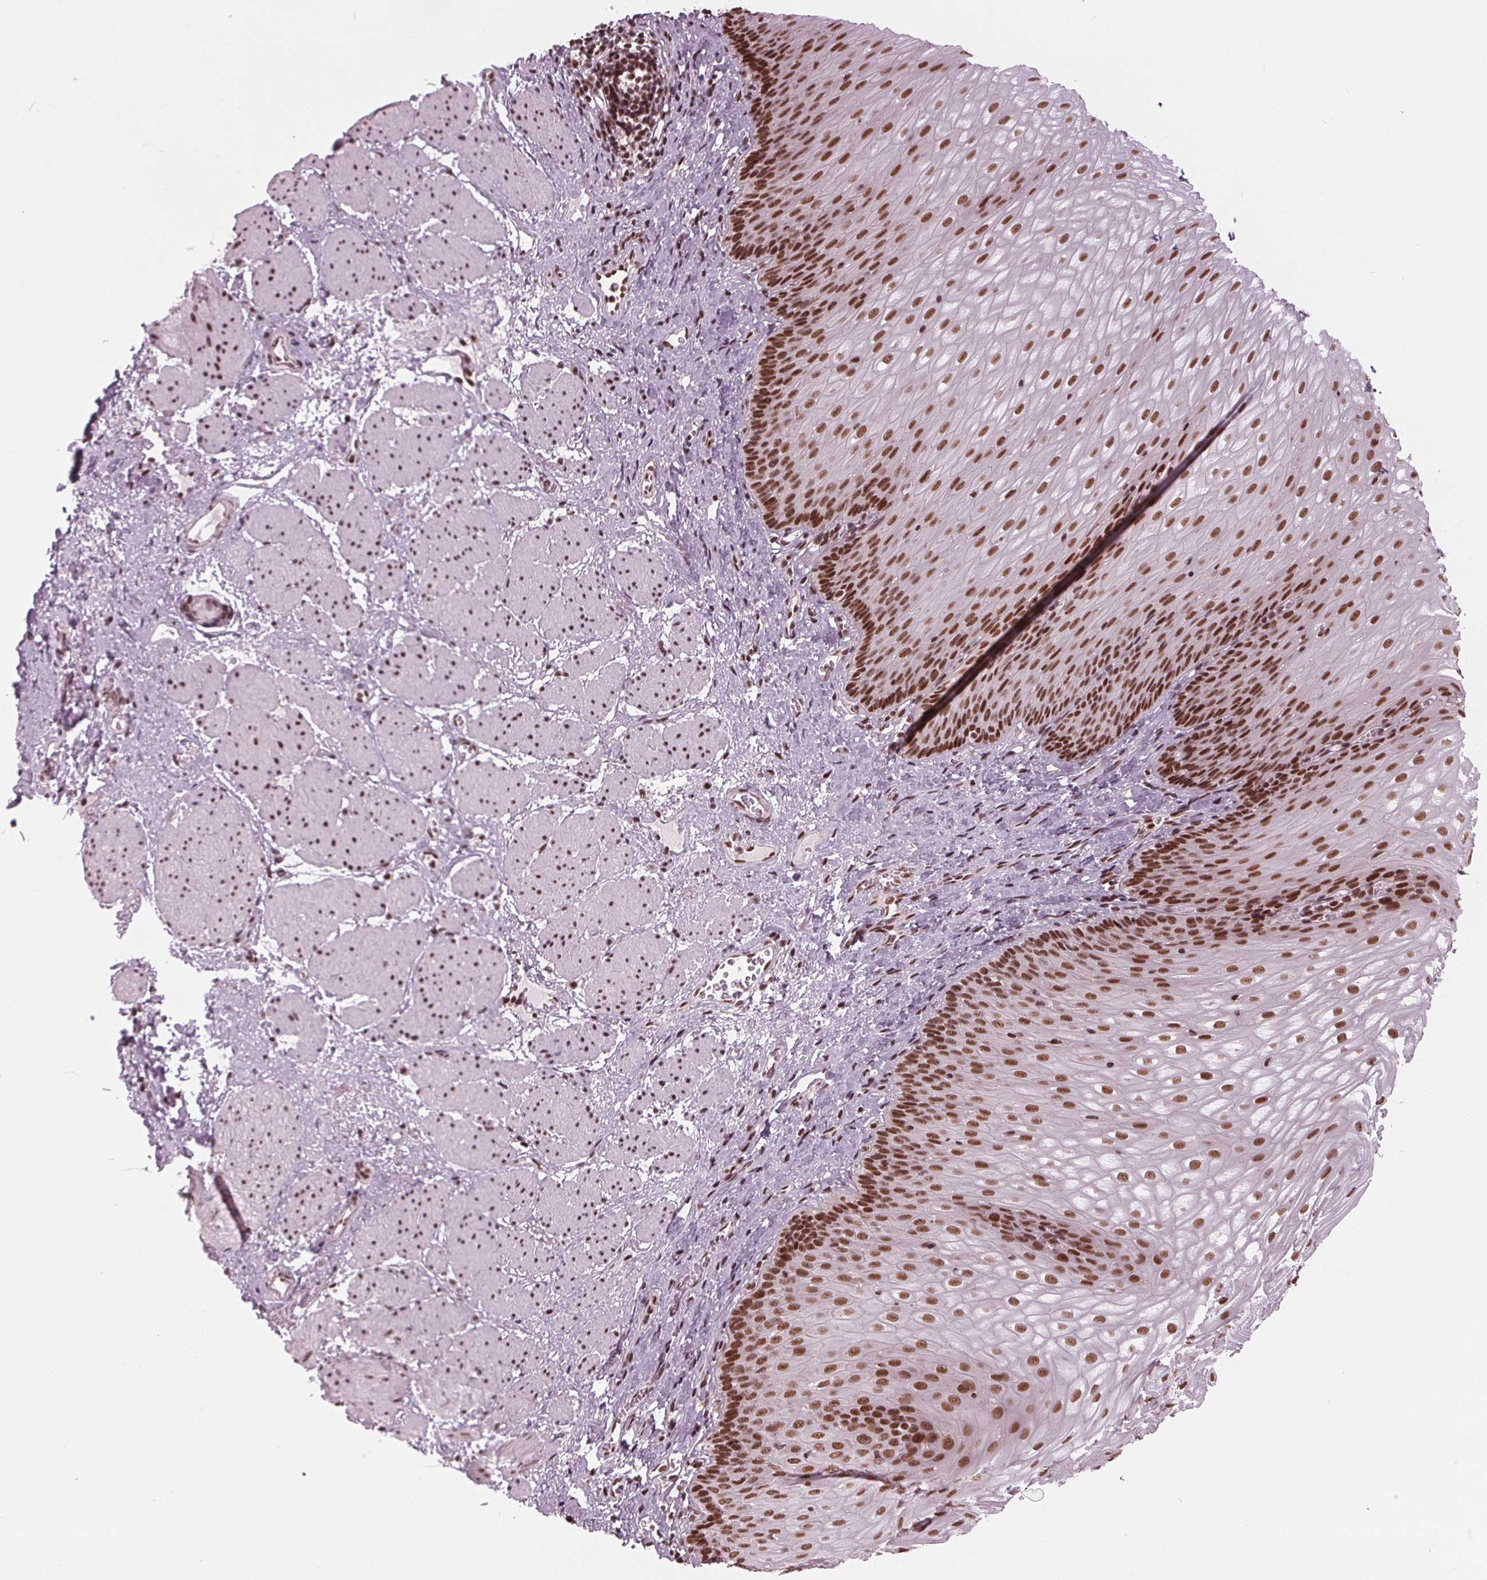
{"staining": {"intensity": "strong", "quantity": ">75%", "location": "nuclear"}, "tissue": "esophagus", "cell_type": "Squamous epithelial cells", "image_type": "normal", "snomed": [{"axis": "morphology", "description": "Normal tissue, NOS"}, {"axis": "topography", "description": "Esophagus"}], "caption": "Protein staining of unremarkable esophagus shows strong nuclear expression in about >75% of squamous epithelial cells.", "gene": "LSM2", "patient": {"sex": "male", "age": 62}}